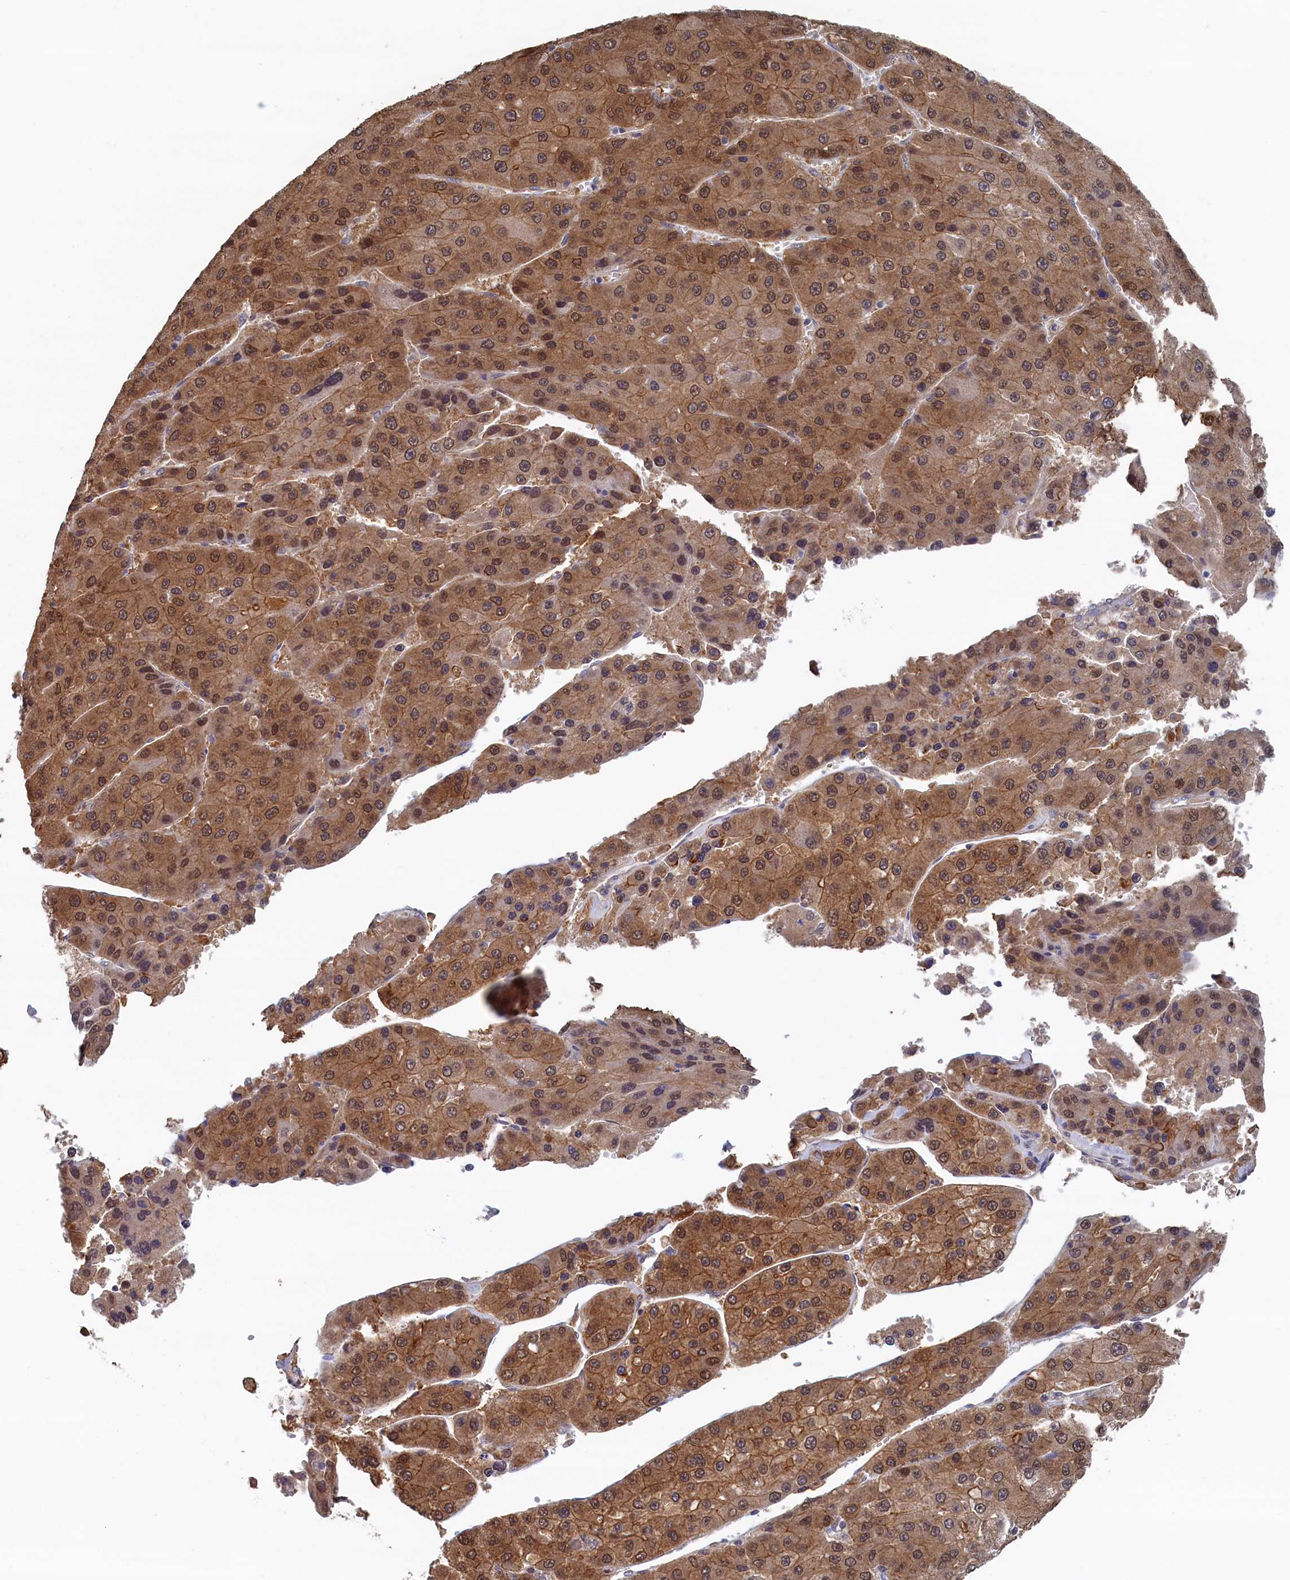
{"staining": {"intensity": "moderate", "quantity": ">75%", "location": "cytoplasmic/membranous,nuclear"}, "tissue": "liver cancer", "cell_type": "Tumor cells", "image_type": "cancer", "snomed": [{"axis": "morphology", "description": "Carcinoma, Hepatocellular, NOS"}, {"axis": "topography", "description": "Liver"}], "caption": "Brown immunohistochemical staining in human liver hepatocellular carcinoma demonstrates moderate cytoplasmic/membranous and nuclear positivity in approximately >75% of tumor cells. (IHC, brightfield microscopy, high magnification).", "gene": "AHCY", "patient": {"sex": "female", "age": 73}}